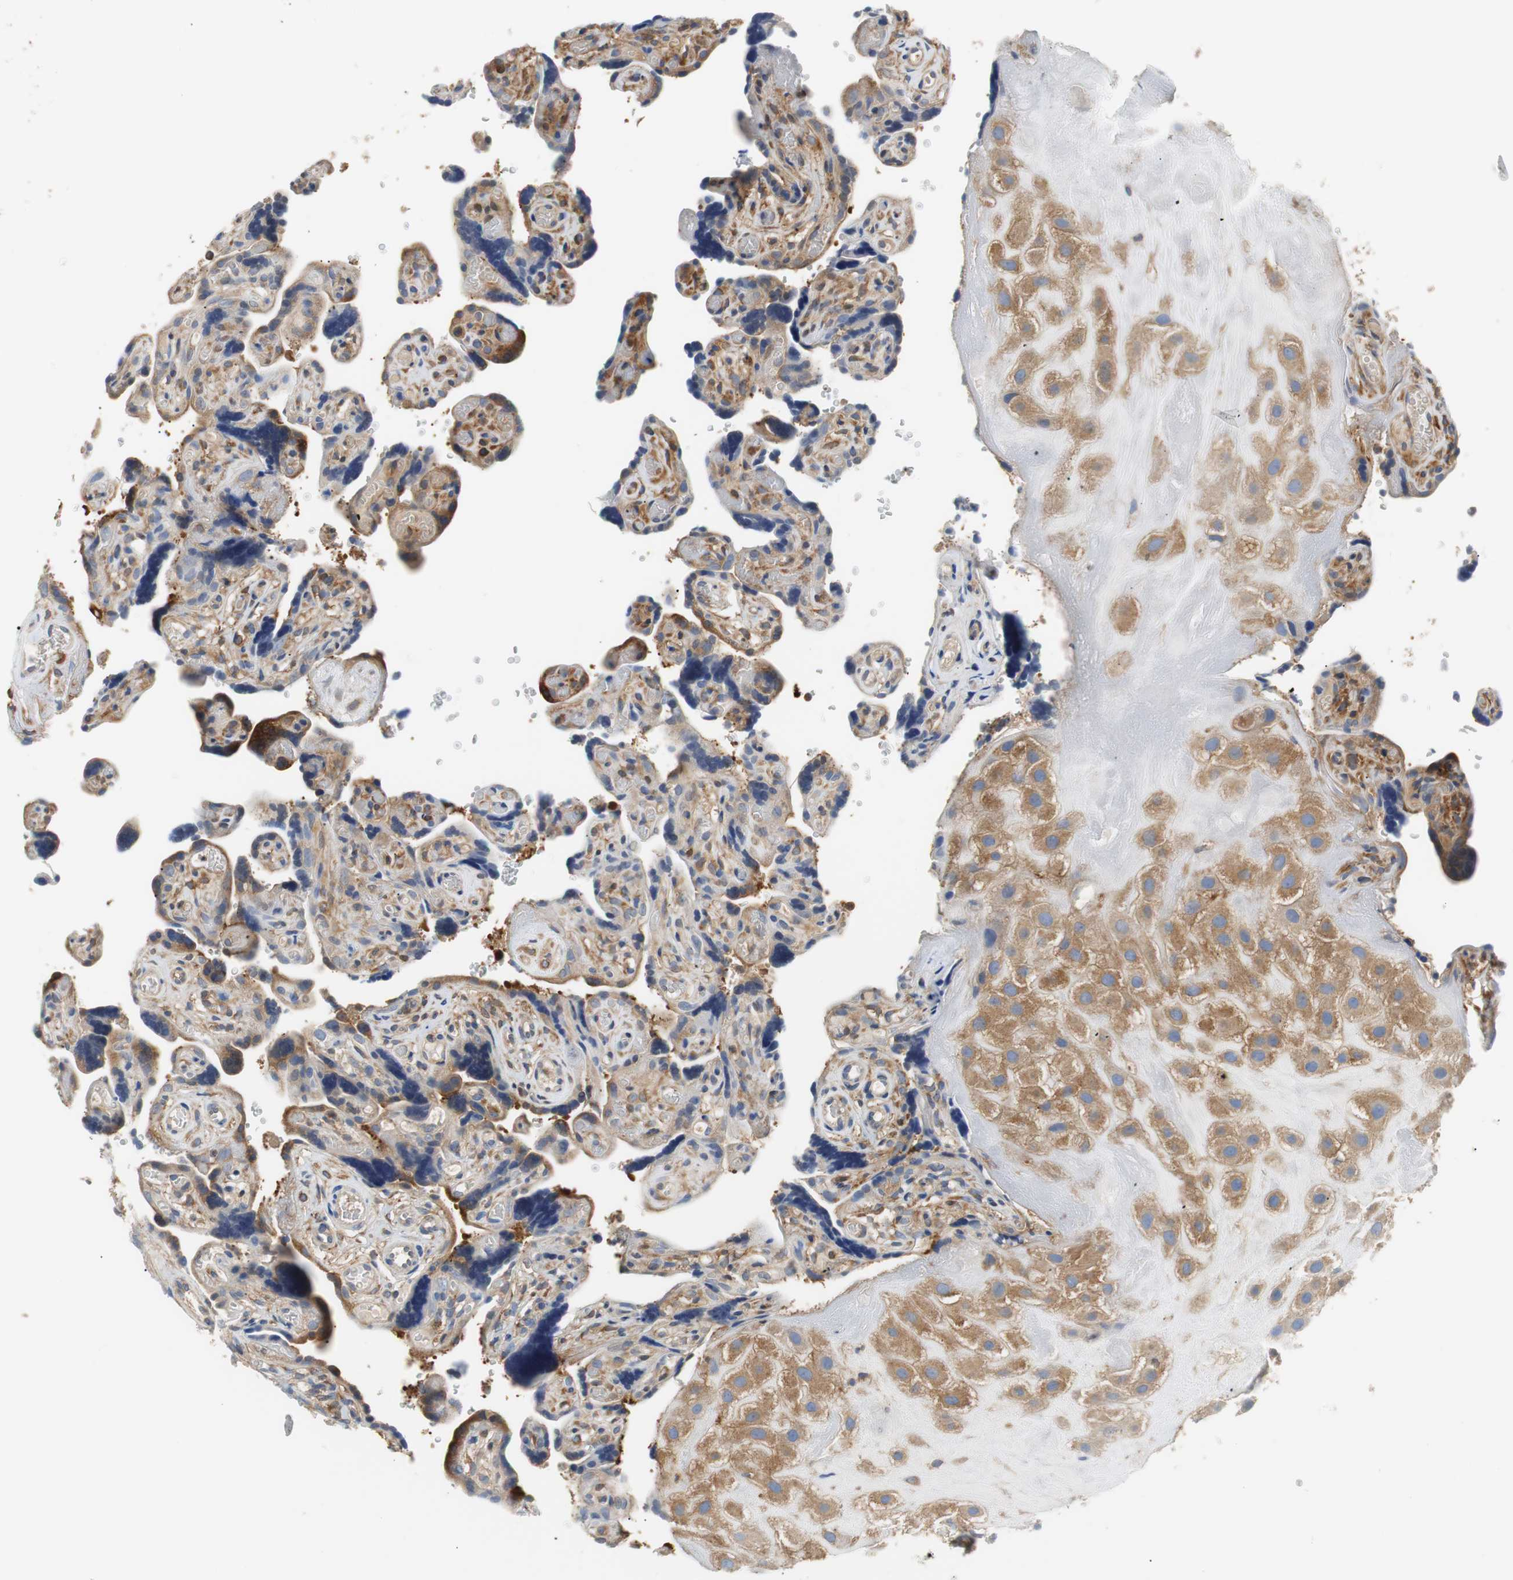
{"staining": {"intensity": "moderate", "quantity": ">75%", "location": "cytoplasmic/membranous"}, "tissue": "placenta", "cell_type": "Decidual cells", "image_type": "normal", "snomed": [{"axis": "morphology", "description": "Normal tissue, NOS"}, {"axis": "topography", "description": "Placenta"}], "caption": "About >75% of decidual cells in normal human placenta demonstrate moderate cytoplasmic/membranous protein expression as visualized by brown immunohistochemical staining.", "gene": "TSC22D4", "patient": {"sex": "female", "age": 30}}